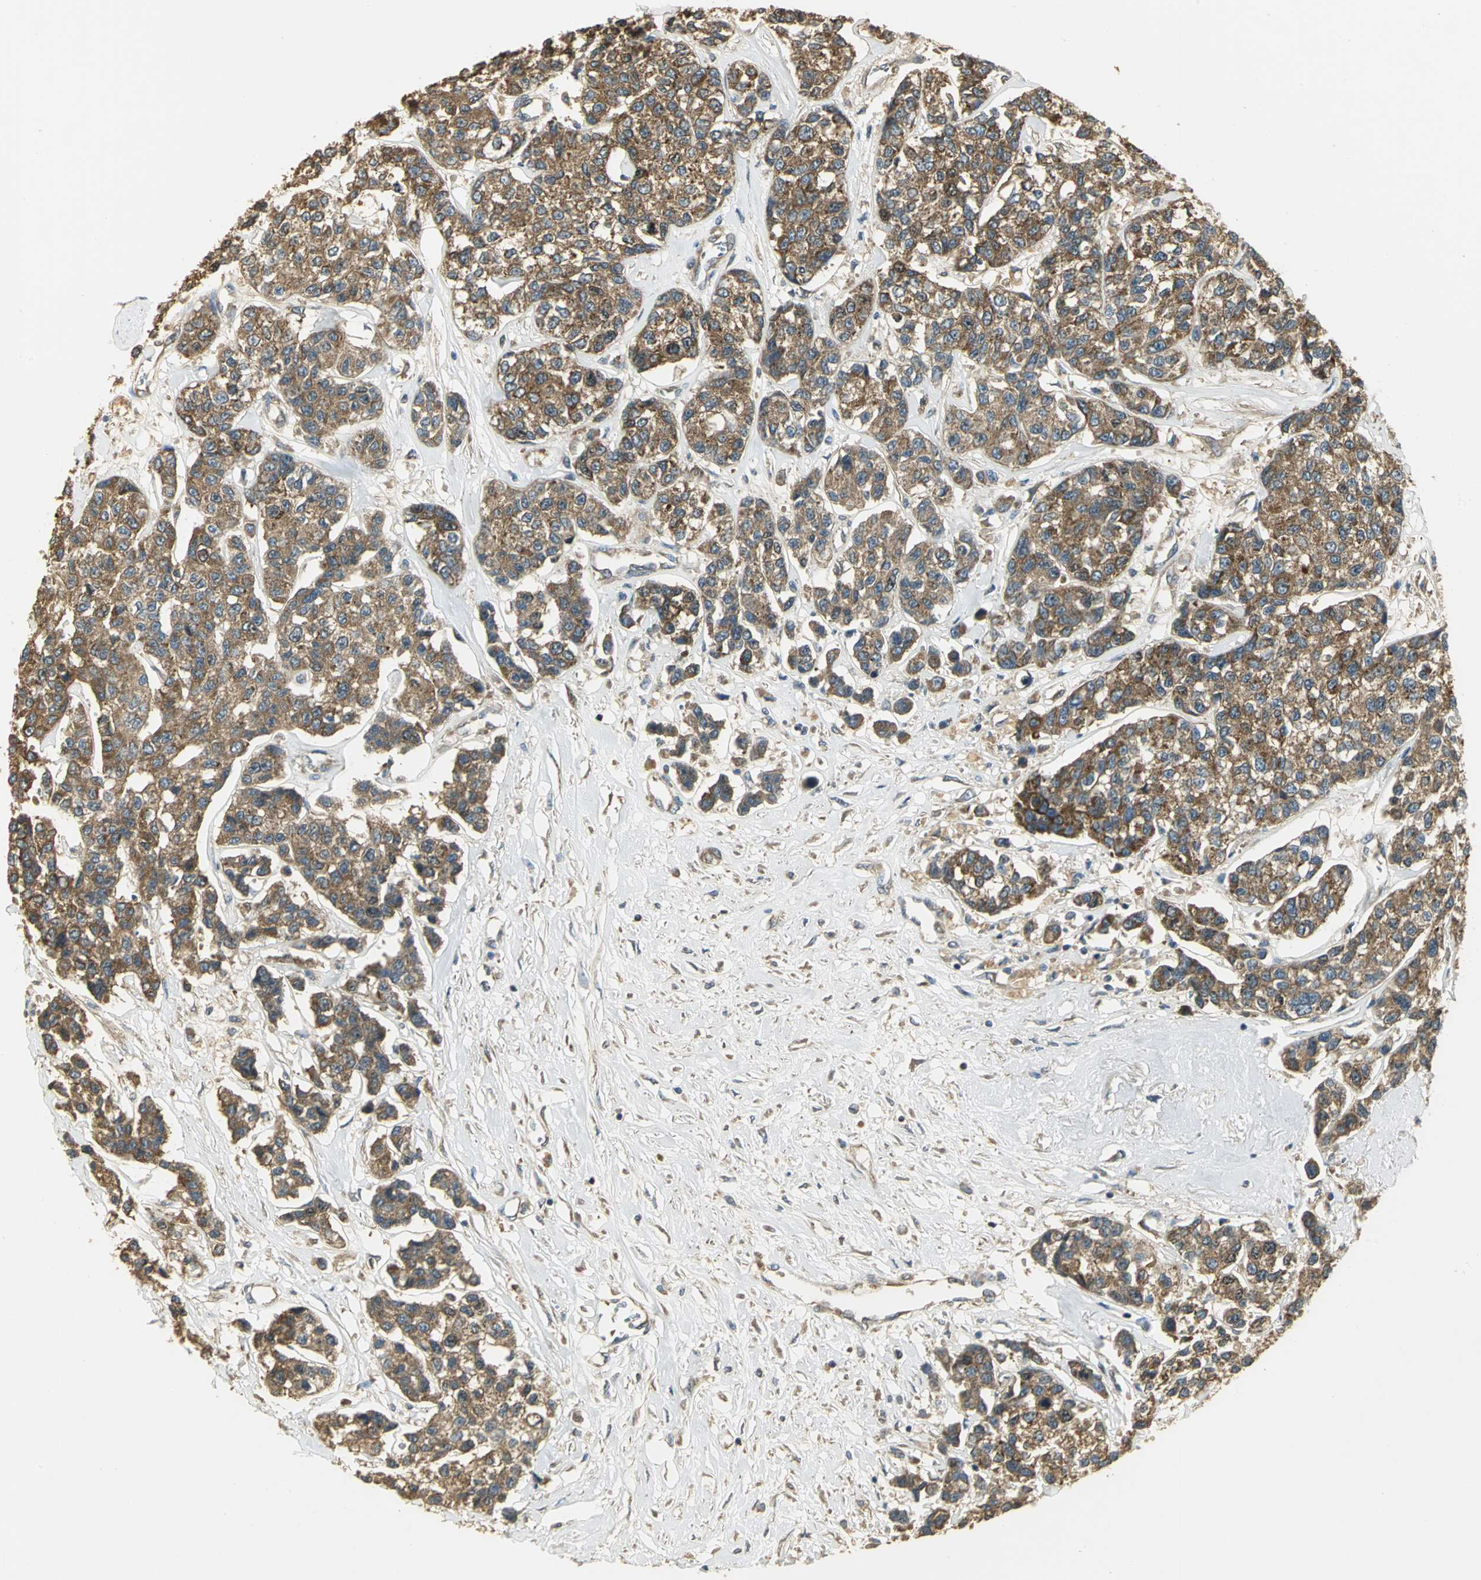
{"staining": {"intensity": "moderate", "quantity": ">75%", "location": "cytoplasmic/membranous"}, "tissue": "breast cancer", "cell_type": "Tumor cells", "image_type": "cancer", "snomed": [{"axis": "morphology", "description": "Duct carcinoma"}, {"axis": "topography", "description": "Breast"}], "caption": "A medium amount of moderate cytoplasmic/membranous expression is identified in approximately >75% of tumor cells in breast cancer (intraductal carcinoma) tissue.", "gene": "RARS1", "patient": {"sex": "female", "age": 51}}